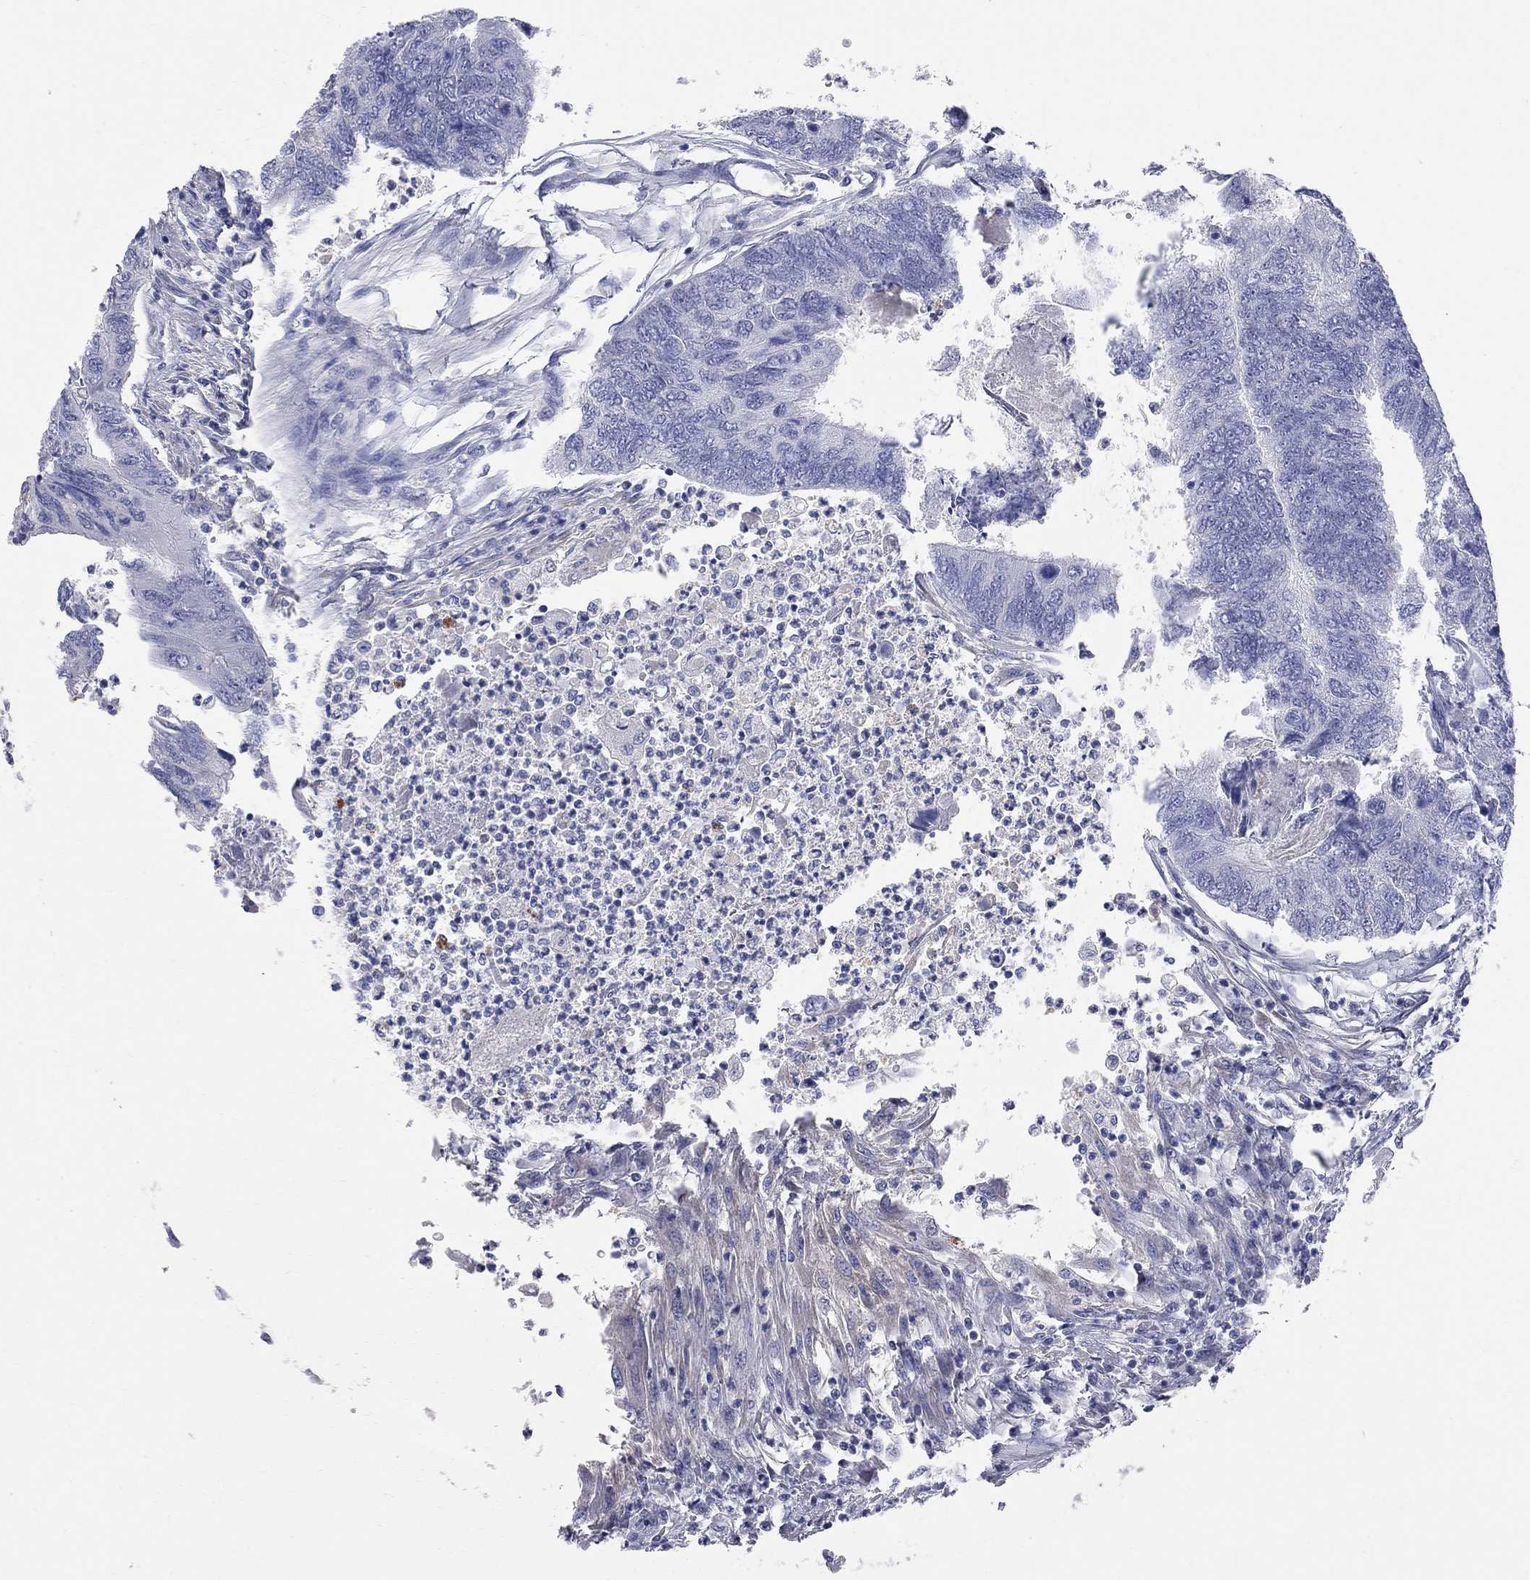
{"staining": {"intensity": "weak", "quantity": "<25%", "location": "cytoplasmic/membranous"}, "tissue": "colorectal cancer", "cell_type": "Tumor cells", "image_type": "cancer", "snomed": [{"axis": "morphology", "description": "Adenocarcinoma, NOS"}, {"axis": "topography", "description": "Colon"}], "caption": "The image displays no staining of tumor cells in adenocarcinoma (colorectal).", "gene": "FAM221B", "patient": {"sex": "female", "age": 67}}